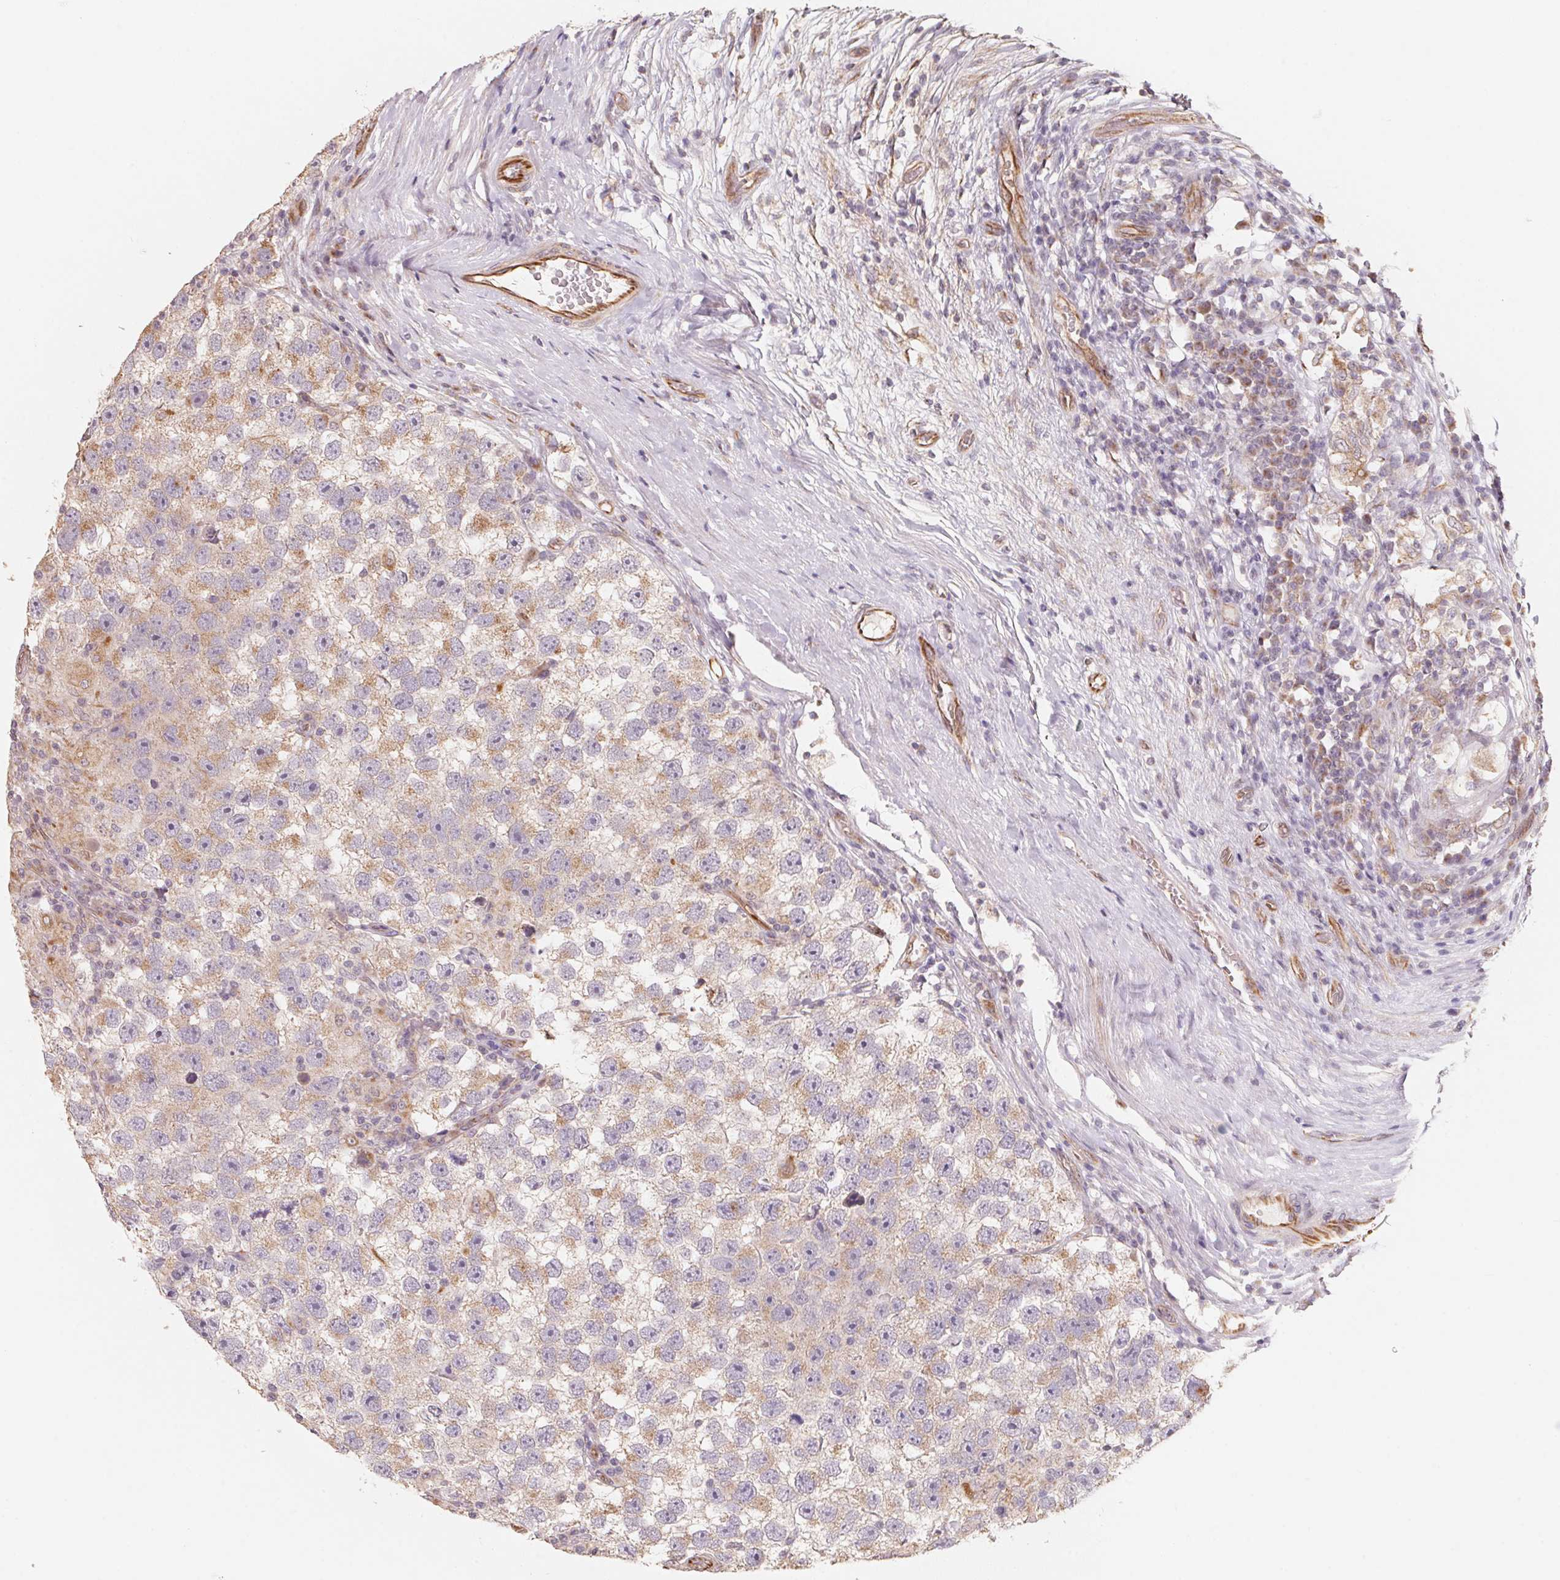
{"staining": {"intensity": "weak", "quantity": "<25%", "location": "cytoplasmic/membranous"}, "tissue": "testis cancer", "cell_type": "Tumor cells", "image_type": "cancer", "snomed": [{"axis": "morphology", "description": "Seminoma, NOS"}, {"axis": "topography", "description": "Testis"}], "caption": "Protein analysis of testis seminoma shows no significant expression in tumor cells.", "gene": "TSPAN12", "patient": {"sex": "male", "age": 26}}